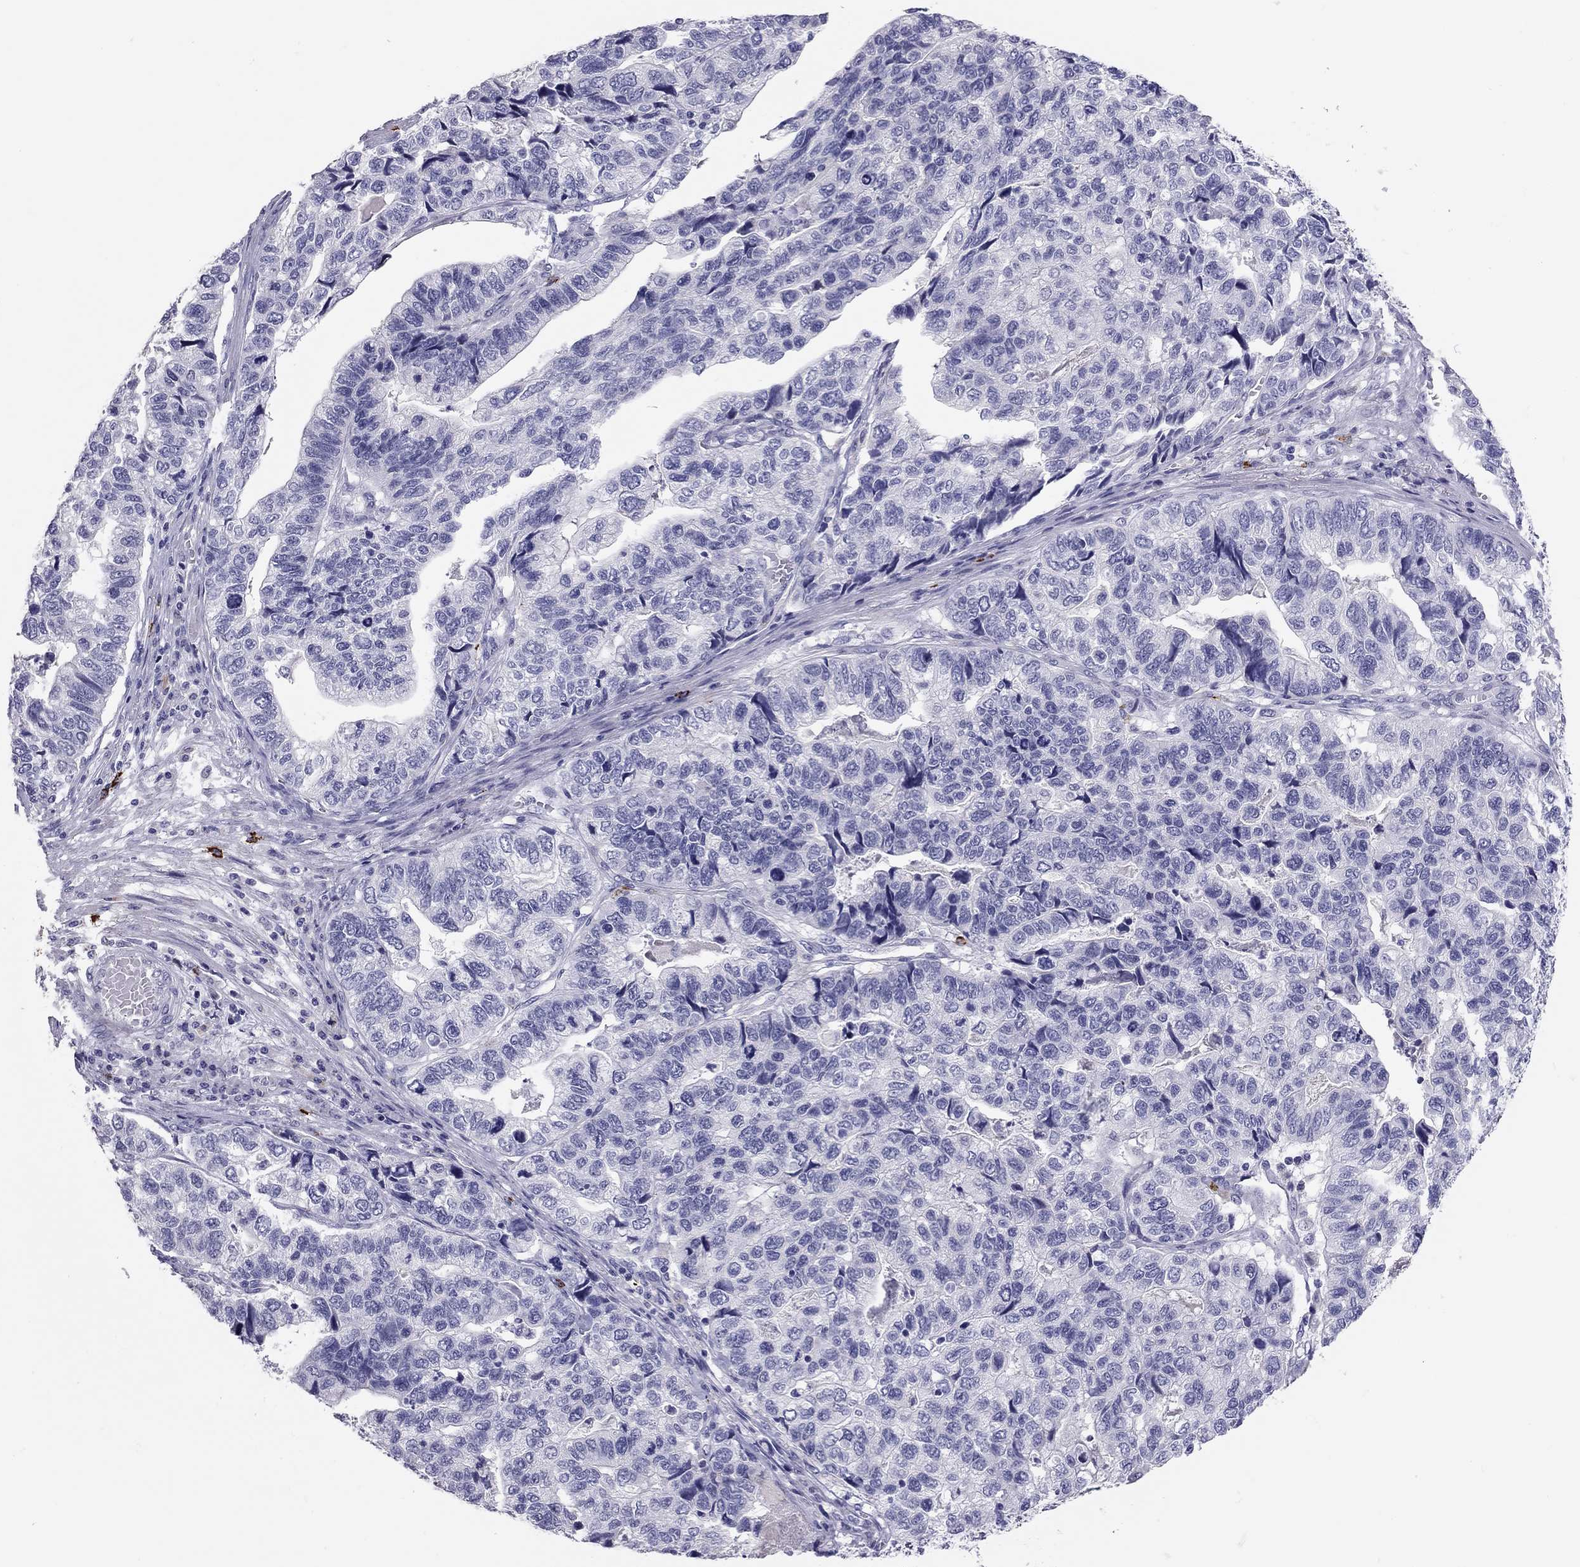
{"staining": {"intensity": "negative", "quantity": "none", "location": "none"}, "tissue": "stomach cancer", "cell_type": "Tumor cells", "image_type": "cancer", "snomed": [{"axis": "morphology", "description": "Adenocarcinoma, NOS"}, {"axis": "topography", "description": "Stomach, upper"}], "caption": "A high-resolution histopathology image shows IHC staining of stomach cancer (adenocarcinoma), which demonstrates no significant positivity in tumor cells. The staining is performed using DAB brown chromogen with nuclei counter-stained in using hematoxylin.", "gene": "IL17REL", "patient": {"sex": "female", "age": 67}}